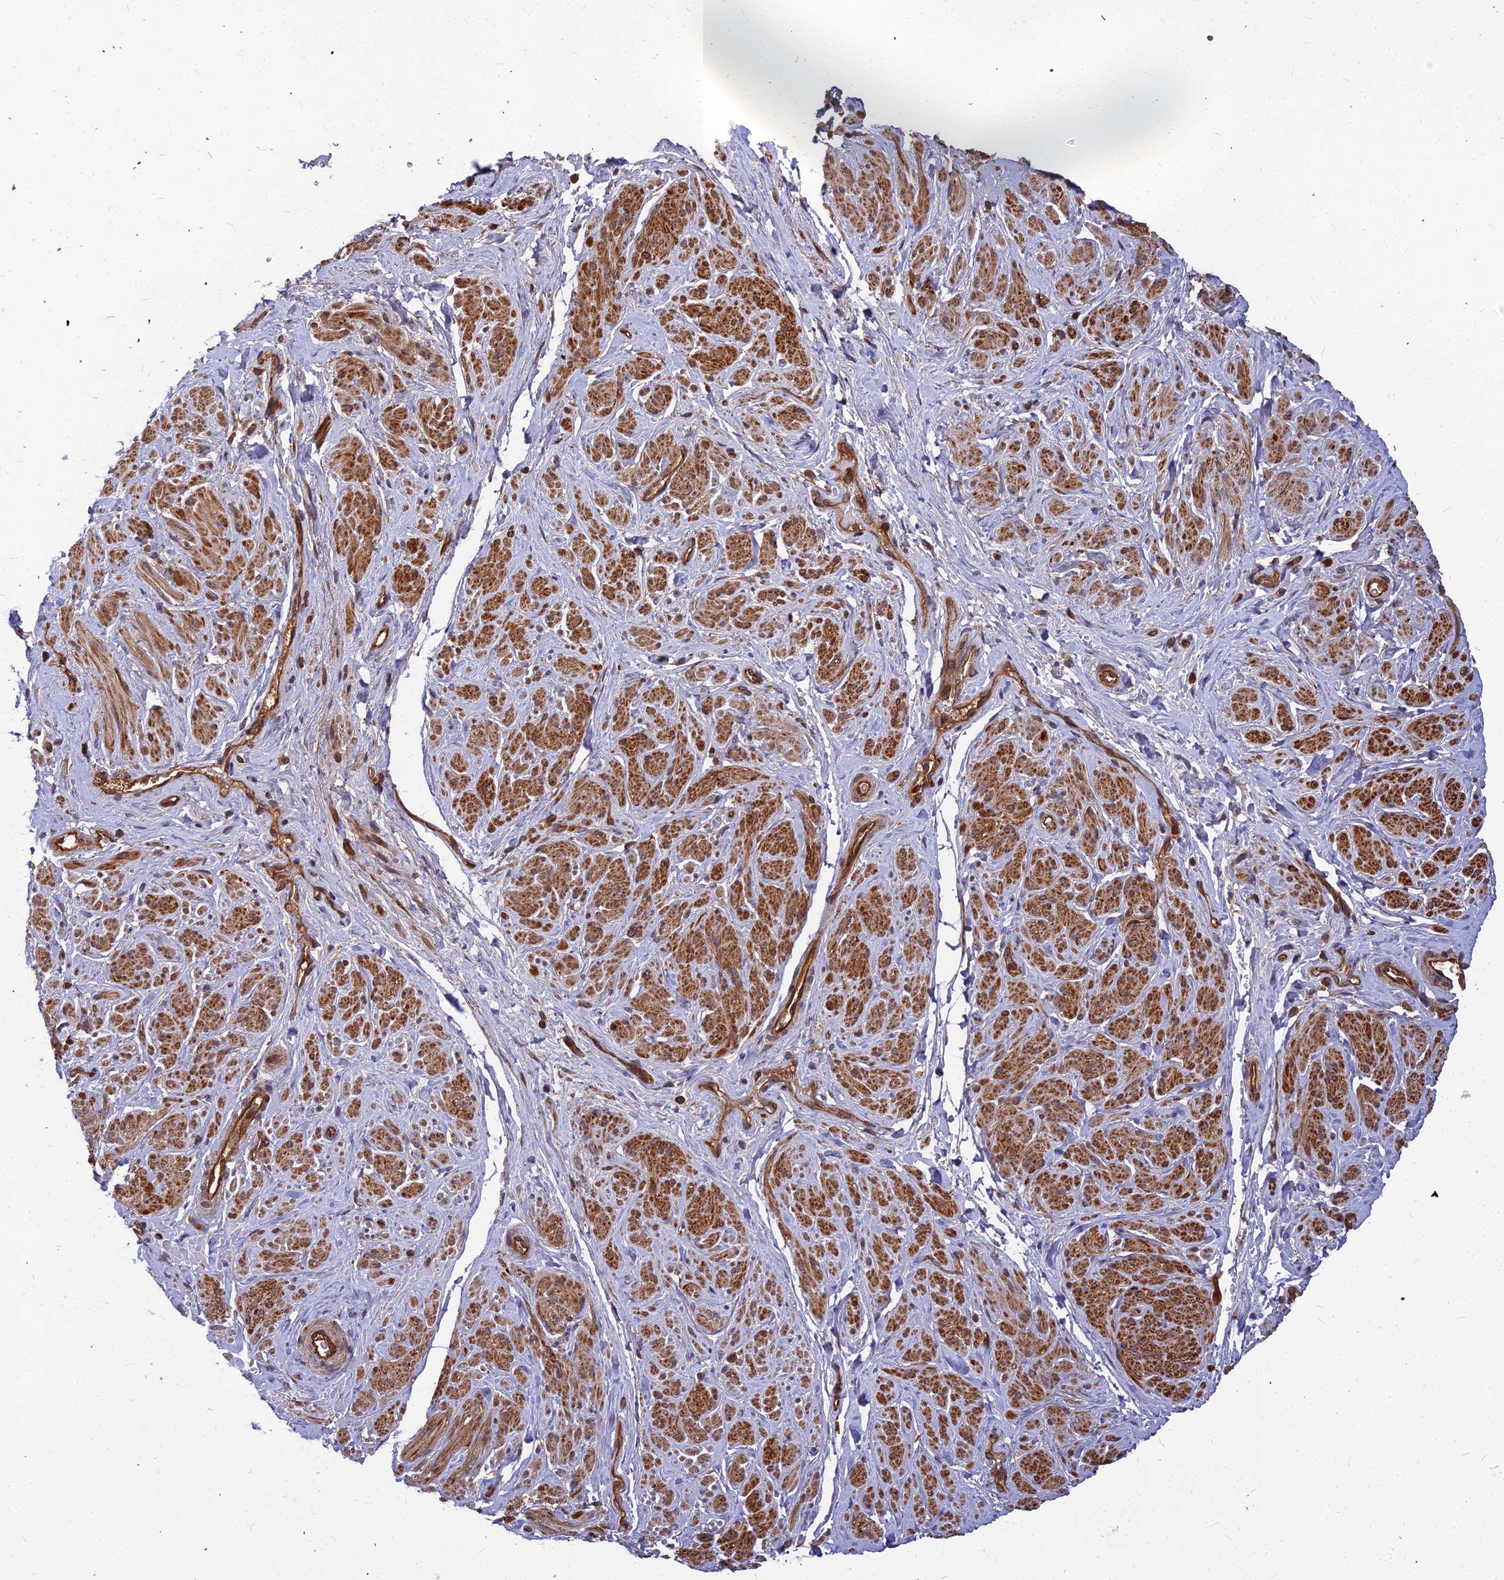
{"staining": {"intensity": "moderate", "quantity": ">75%", "location": "cytoplasmic/membranous"}, "tissue": "smooth muscle", "cell_type": "Smooth muscle cells", "image_type": "normal", "snomed": [{"axis": "morphology", "description": "Normal tissue, NOS"}, {"axis": "topography", "description": "Smooth muscle"}, {"axis": "topography", "description": "Peripheral nerve tissue"}], "caption": "DAB immunohistochemical staining of unremarkable smooth muscle shows moderate cytoplasmic/membranous protein positivity in about >75% of smooth muscle cells.", "gene": "ZNF467", "patient": {"sex": "male", "age": 69}}